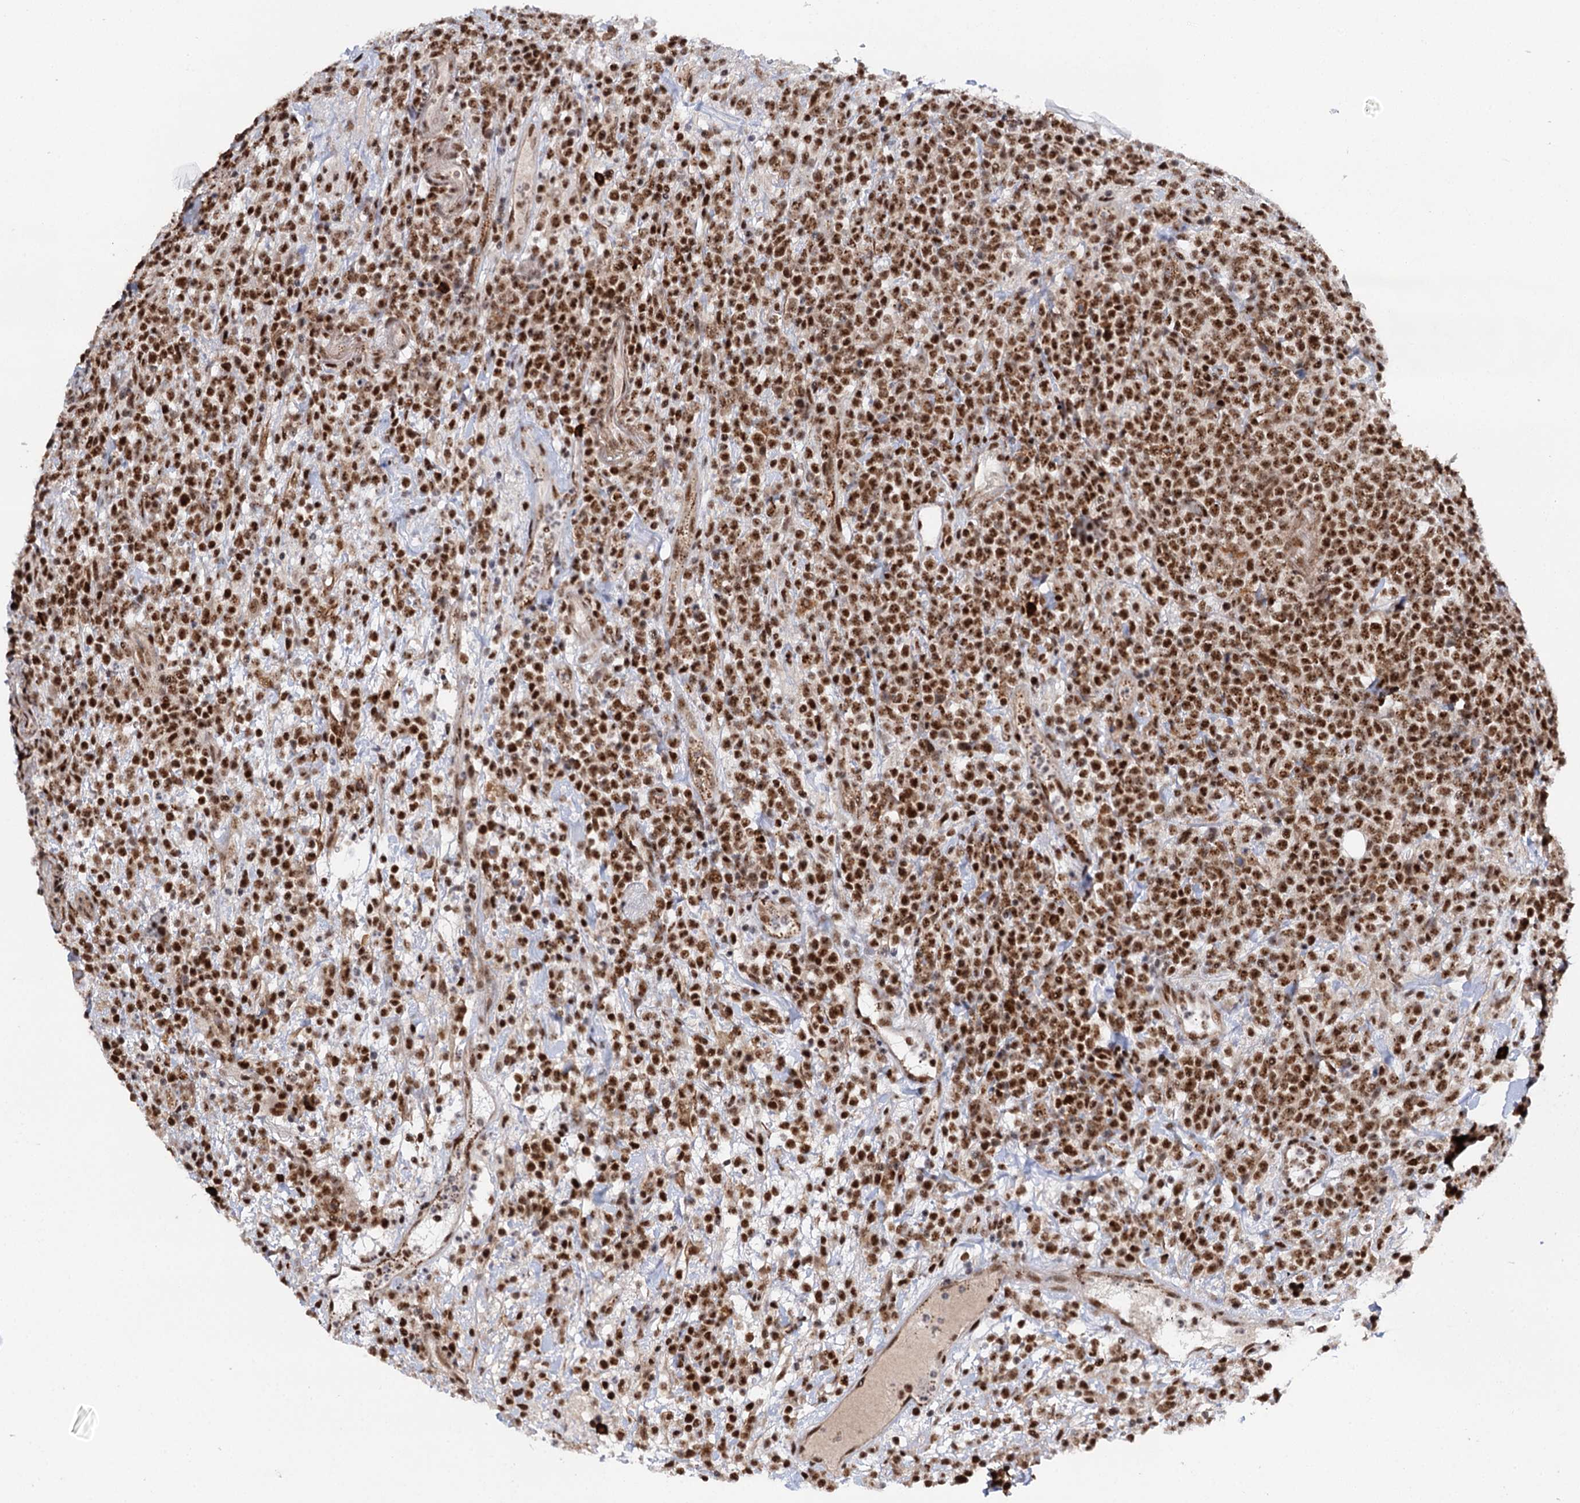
{"staining": {"intensity": "strong", "quantity": ">75%", "location": "nuclear"}, "tissue": "lymphoma", "cell_type": "Tumor cells", "image_type": "cancer", "snomed": [{"axis": "morphology", "description": "Malignant lymphoma, non-Hodgkin's type, High grade"}, {"axis": "topography", "description": "Colon"}], "caption": "A high-resolution image shows immunohistochemistry staining of lymphoma, which shows strong nuclear positivity in about >75% of tumor cells. (IHC, brightfield microscopy, high magnification).", "gene": "BUD13", "patient": {"sex": "female", "age": 53}}